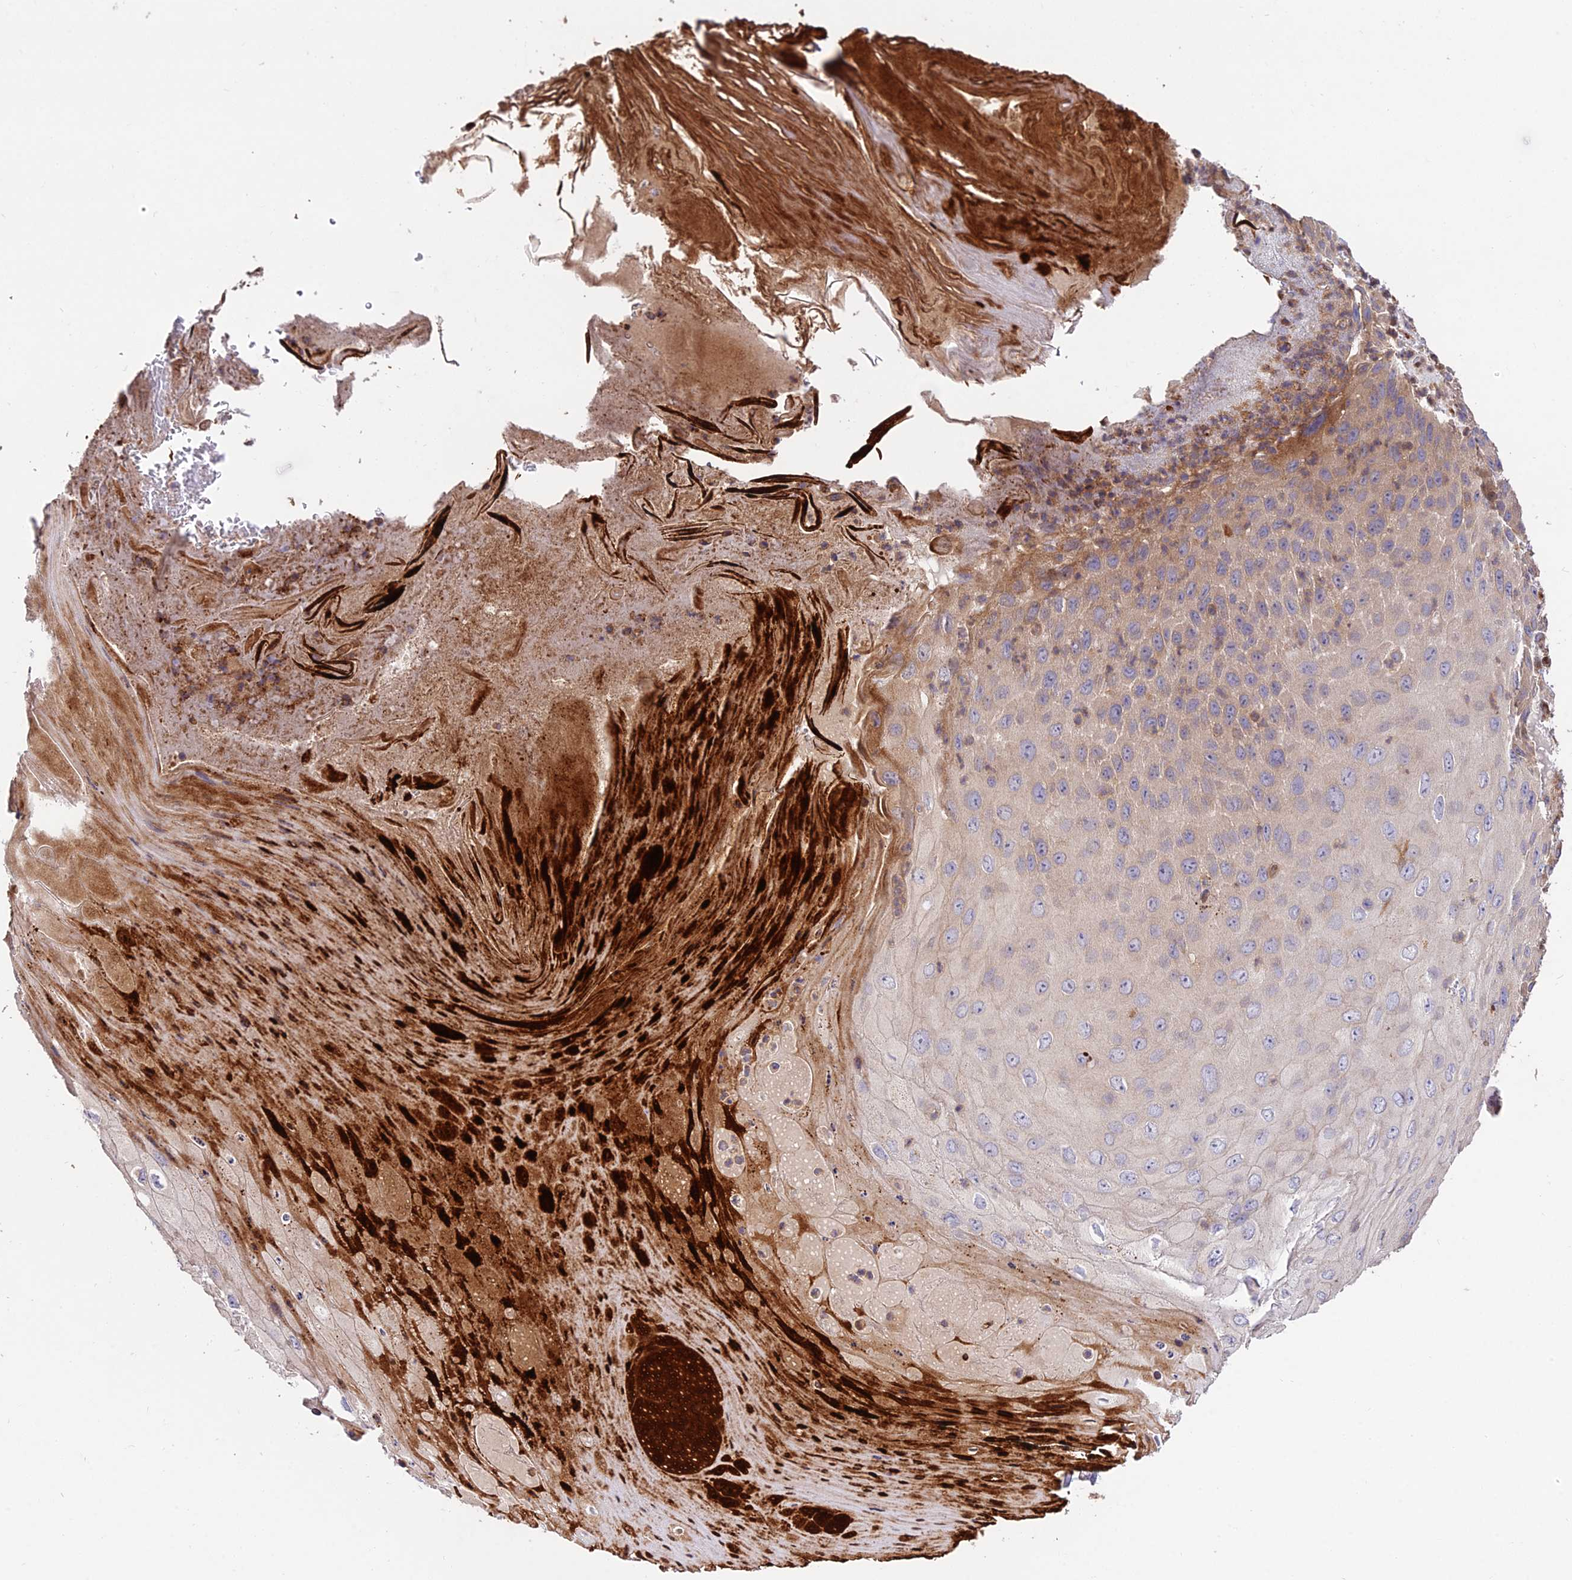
{"staining": {"intensity": "moderate", "quantity": "<25%", "location": "cytoplasmic/membranous"}, "tissue": "skin cancer", "cell_type": "Tumor cells", "image_type": "cancer", "snomed": [{"axis": "morphology", "description": "Squamous cell carcinoma, NOS"}, {"axis": "topography", "description": "Skin"}], "caption": "Squamous cell carcinoma (skin) stained with DAB immunohistochemistry (IHC) shows low levels of moderate cytoplasmic/membranous positivity in approximately <25% of tumor cells.", "gene": "ROCK1", "patient": {"sex": "female", "age": 88}}